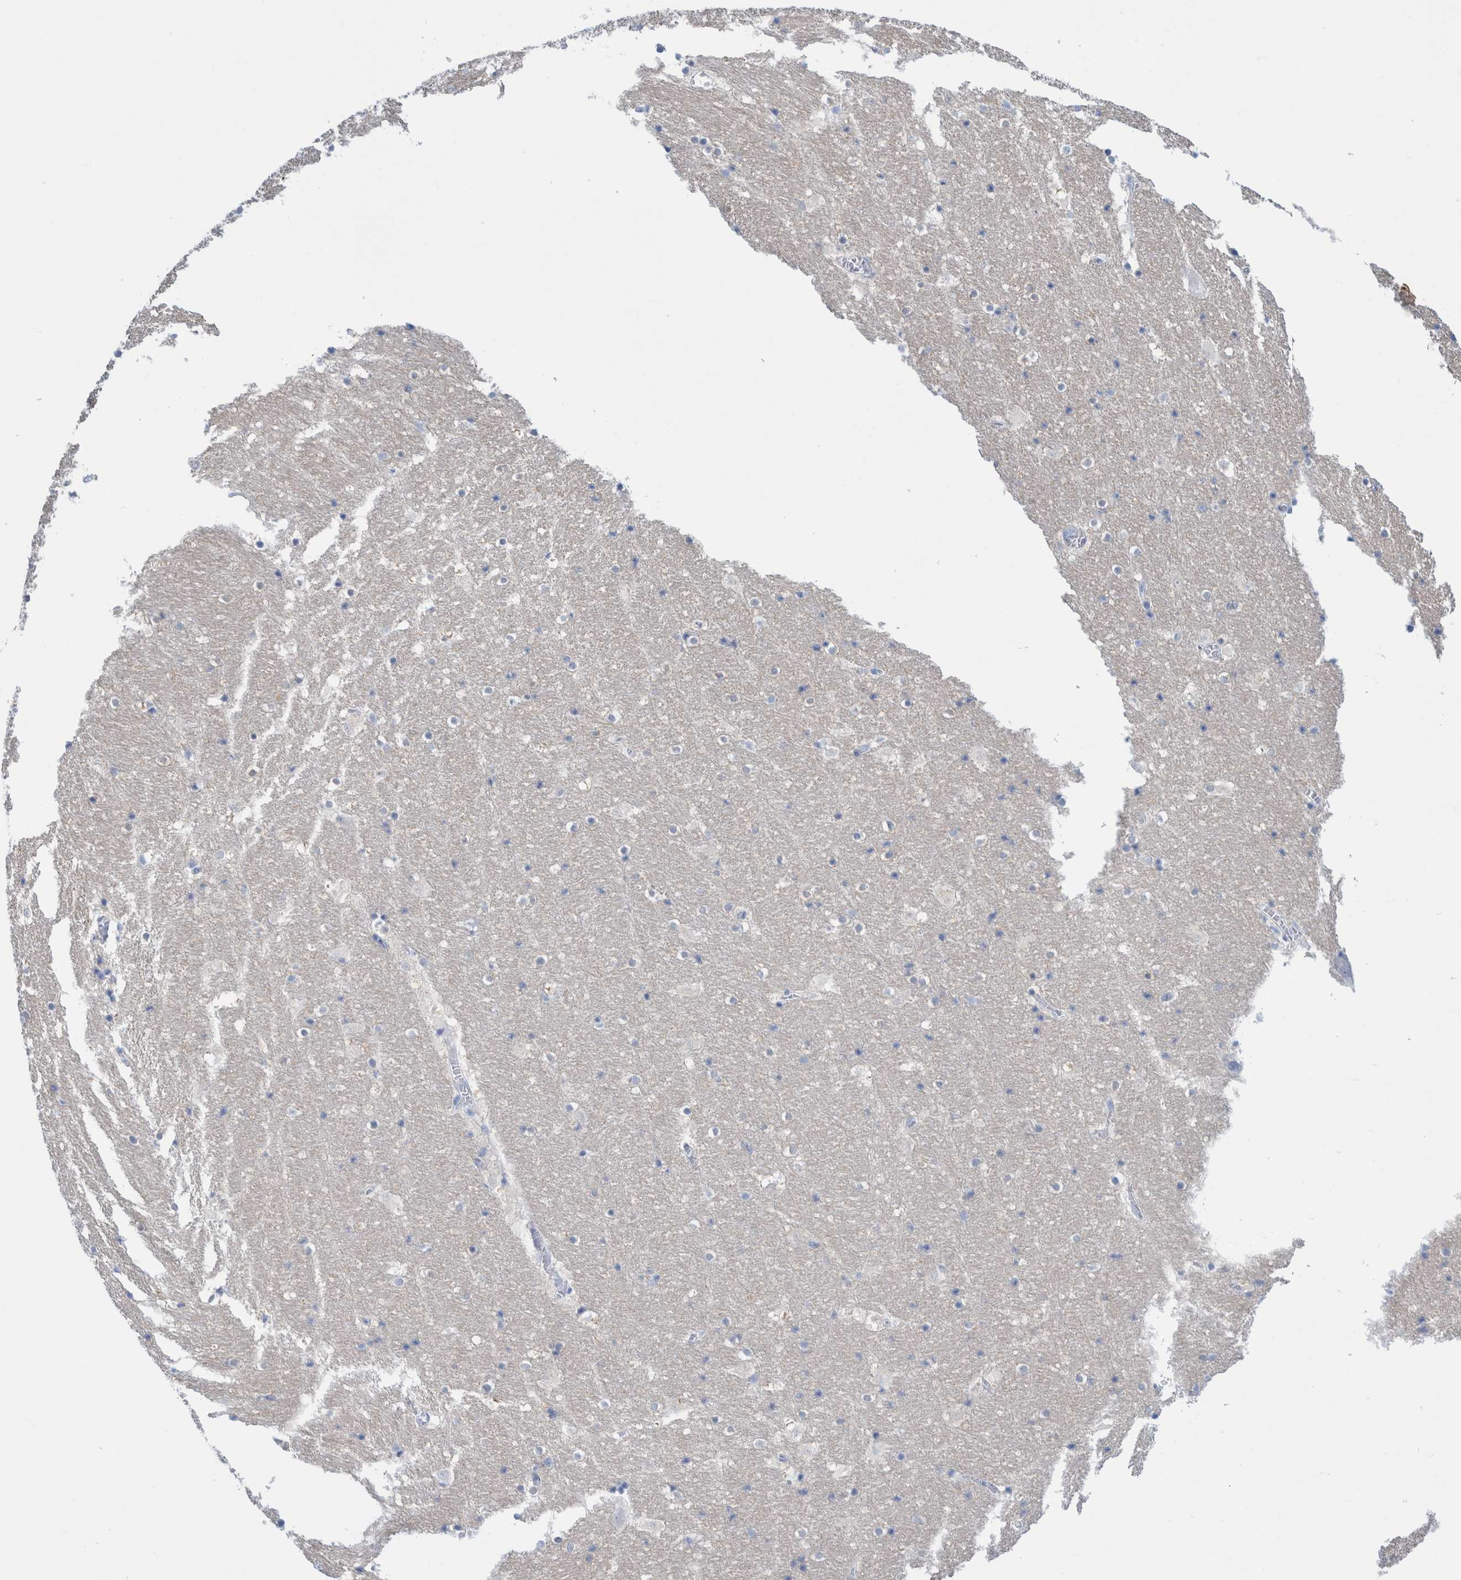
{"staining": {"intensity": "negative", "quantity": "none", "location": "none"}, "tissue": "hippocampus", "cell_type": "Glial cells", "image_type": "normal", "snomed": [{"axis": "morphology", "description": "Normal tissue, NOS"}, {"axis": "topography", "description": "Hippocampus"}], "caption": "This is an immunohistochemistry (IHC) image of normal hippocampus. There is no staining in glial cells.", "gene": "PERP", "patient": {"sex": "male", "age": 45}}